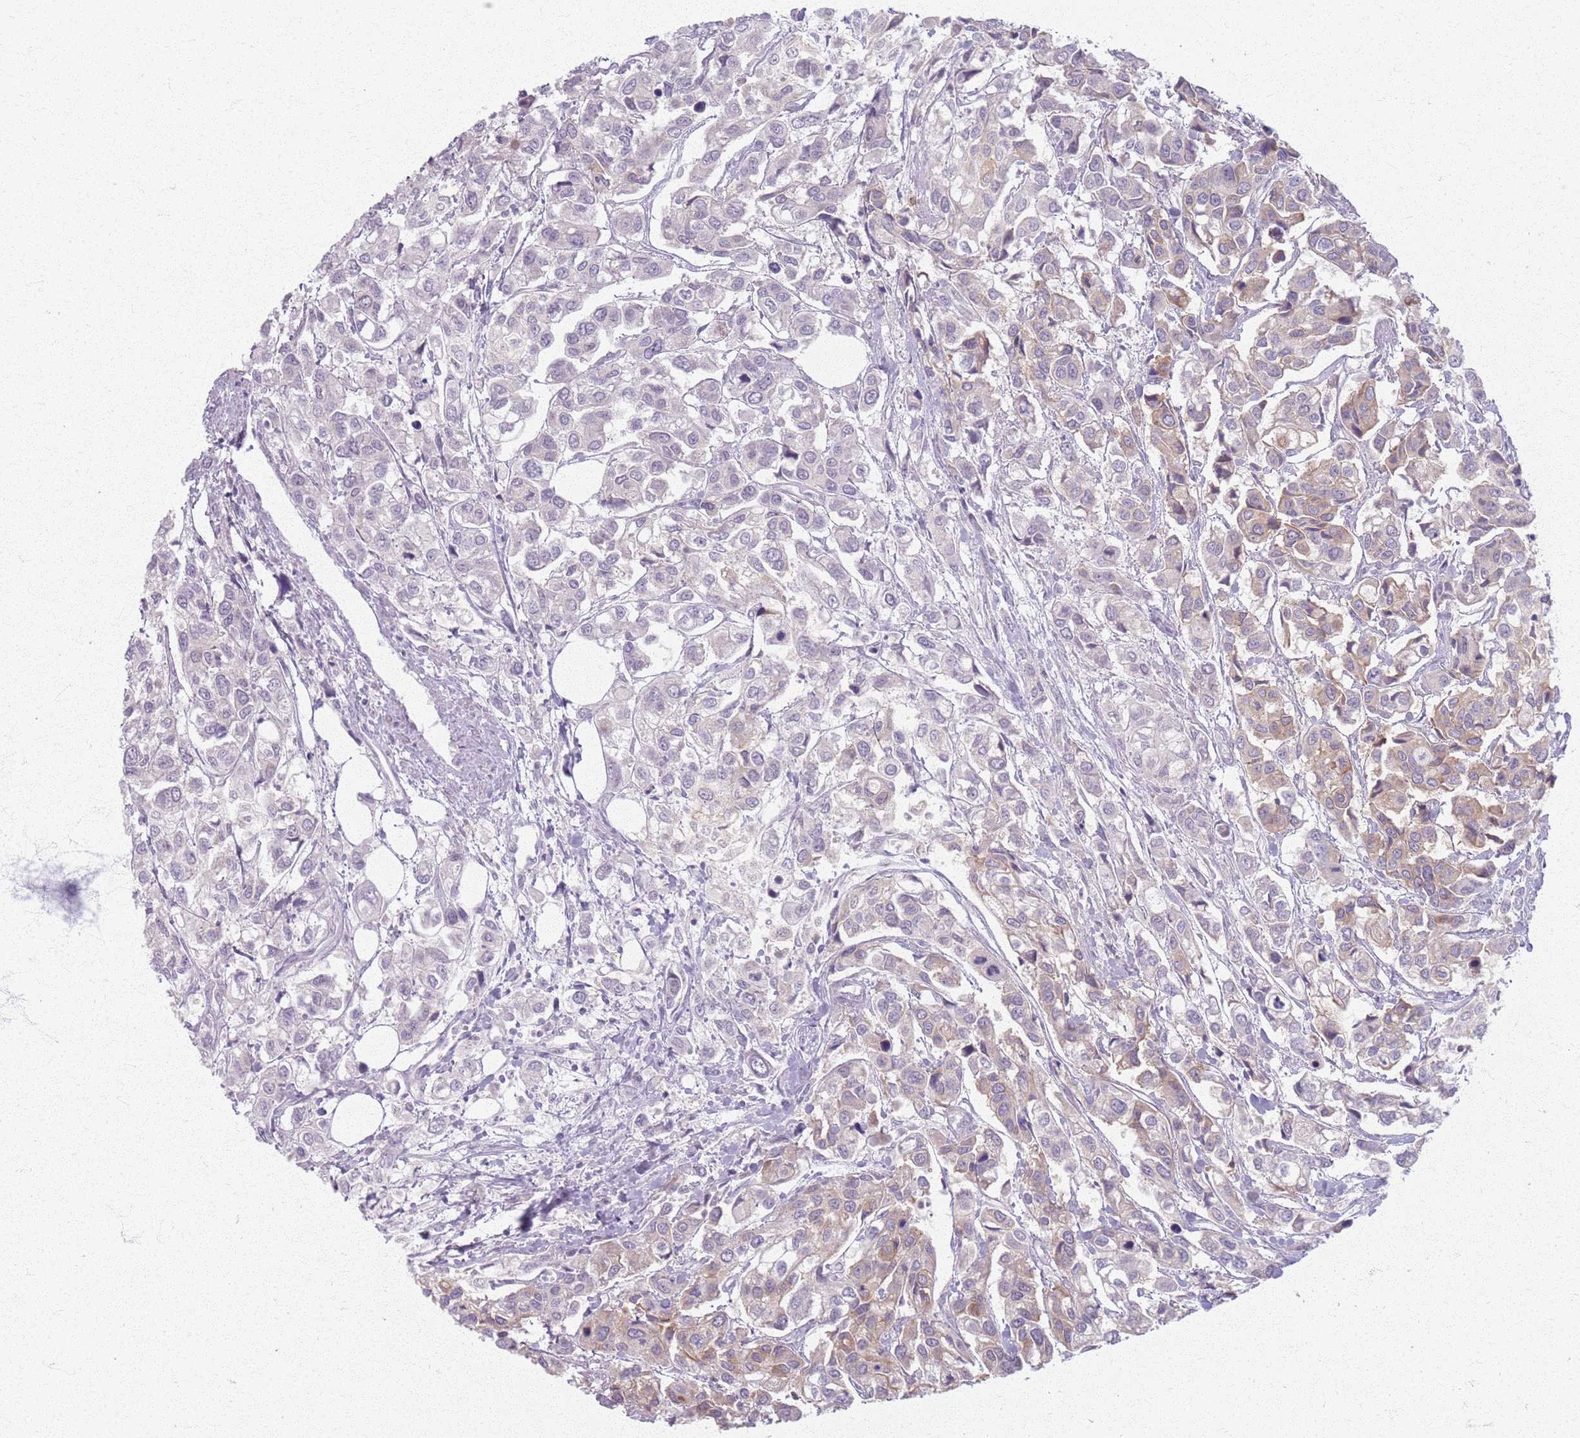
{"staining": {"intensity": "weak", "quantity": "<25%", "location": "cytoplasmic/membranous"}, "tissue": "urothelial cancer", "cell_type": "Tumor cells", "image_type": "cancer", "snomed": [{"axis": "morphology", "description": "Urothelial carcinoma, High grade"}, {"axis": "topography", "description": "Urinary bladder"}], "caption": "Tumor cells are negative for brown protein staining in urothelial carcinoma (high-grade).", "gene": "CRIPT", "patient": {"sex": "male", "age": 67}}